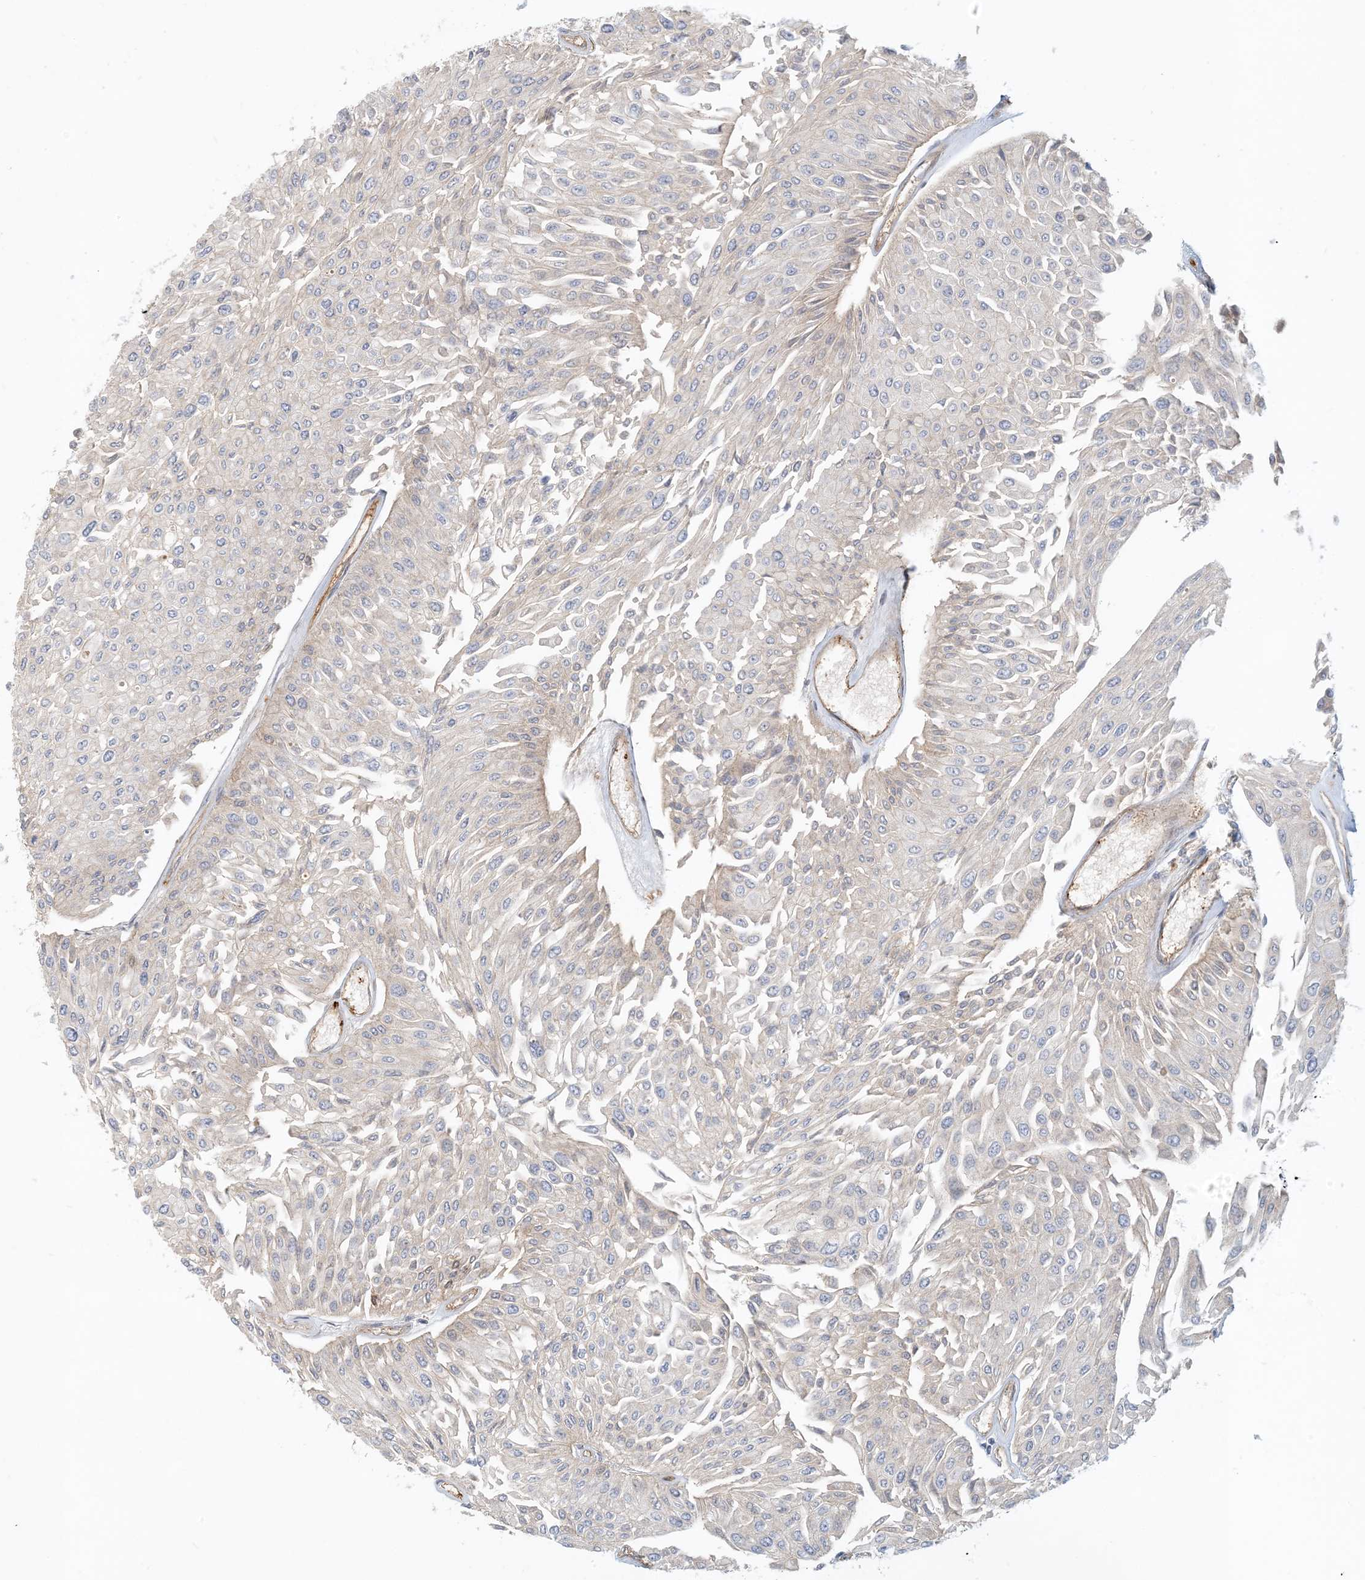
{"staining": {"intensity": "negative", "quantity": "none", "location": "none"}, "tissue": "urothelial cancer", "cell_type": "Tumor cells", "image_type": "cancer", "snomed": [{"axis": "morphology", "description": "Urothelial carcinoma, Low grade"}, {"axis": "topography", "description": "Urinary bladder"}], "caption": "This is a image of IHC staining of urothelial carcinoma (low-grade), which shows no expression in tumor cells.", "gene": "MAPKBP1", "patient": {"sex": "male", "age": 67}}